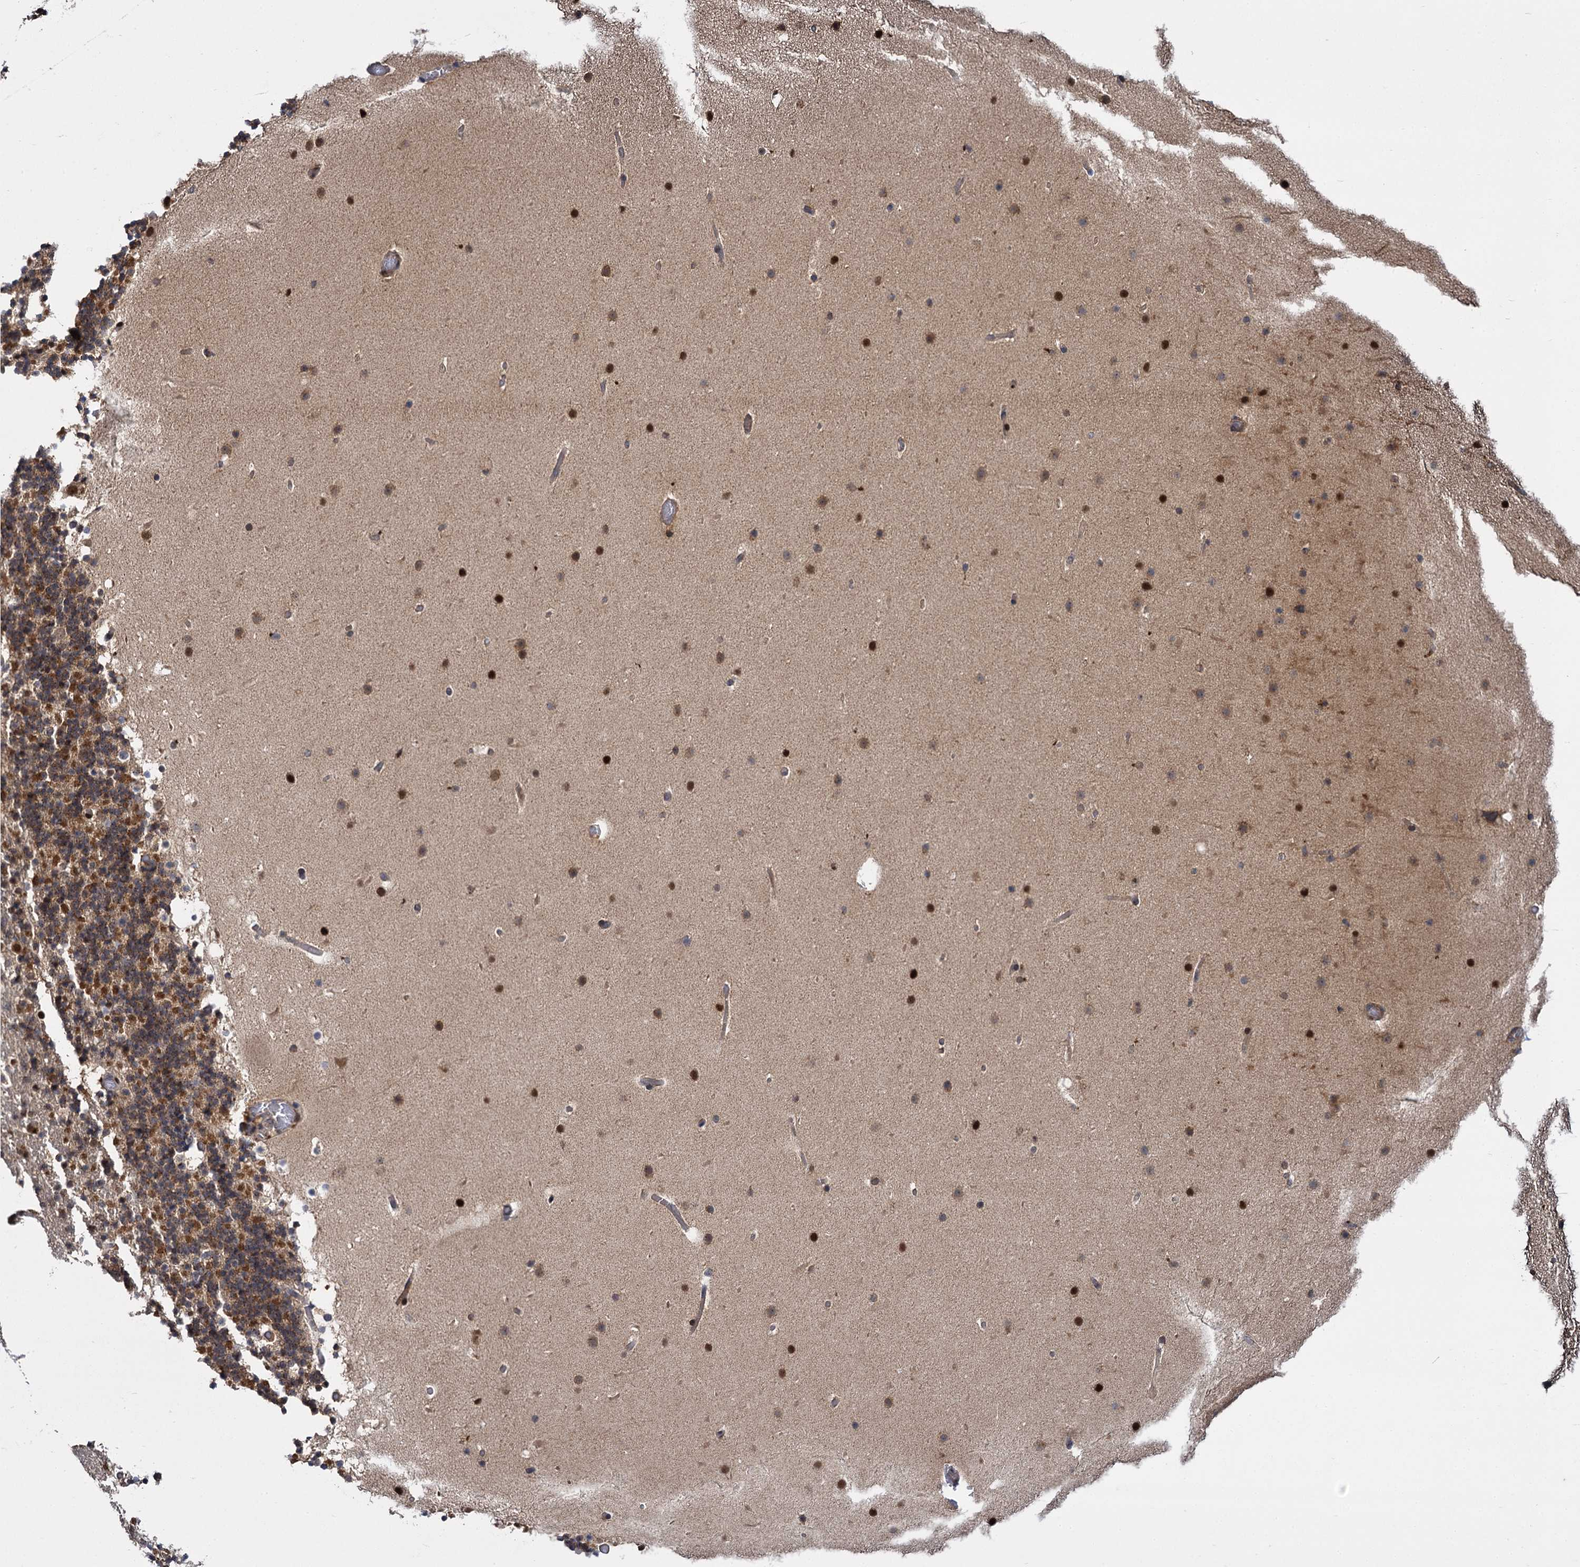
{"staining": {"intensity": "moderate", "quantity": "25%-75%", "location": "cytoplasmic/membranous"}, "tissue": "cerebellum", "cell_type": "Cells in granular layer", "image_type": "normal", "snomed": [{"axis": "morphology", "description": "Normal tissue, NOS"}, {"axis": "topography", "description": "Cerebellum"}], "caption": "Protein positivity by immunohistochemistry demonstrates moderate cytoplasmic/membranous positivity in approximately 25%-75% of cells in granular layer in benign cerebellum.", "gene": "GAL3ST4", "patient": {"sex": "male", "age": 57}}